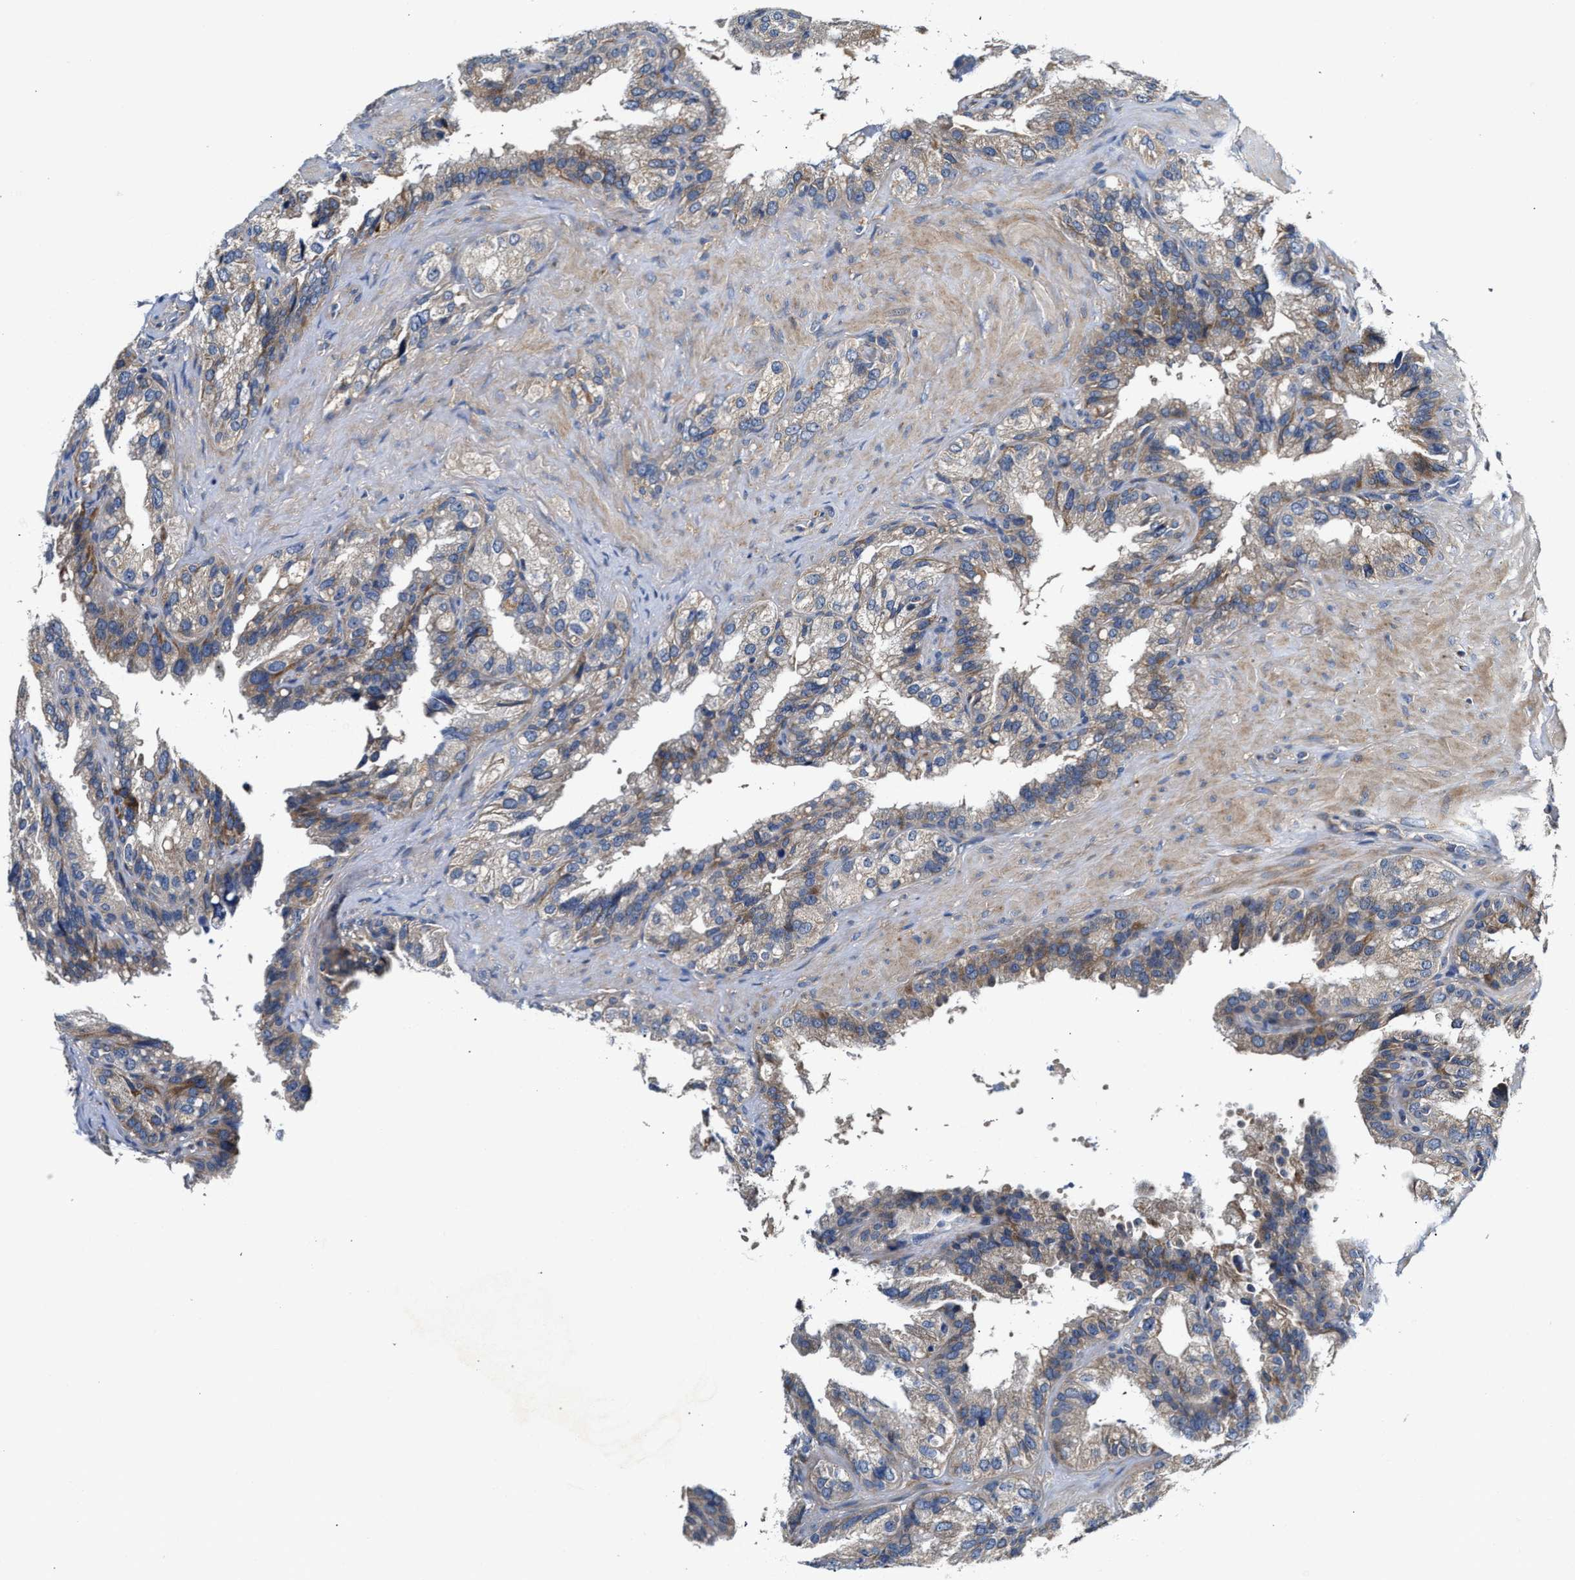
{"staining": {"intensity": "weak", "quantity": "<25%", "location": "cytoplasmic/membranous"}, "tissue": "seminal vesicle", "cell_type": "Glandular cells", "image_type": "normal", "snomed": [{"axis": "morphology", "description": "Normal tissue, NOS"}, {"axis": "topography", "description": "Seminal veicle"}], "caption": "Immunohistochemical staining of normal seminal vesicle demonstrates no significant staining in glandular cells.", "gene": "TEX2", "patient": {"sex": "male", "age": 68}}